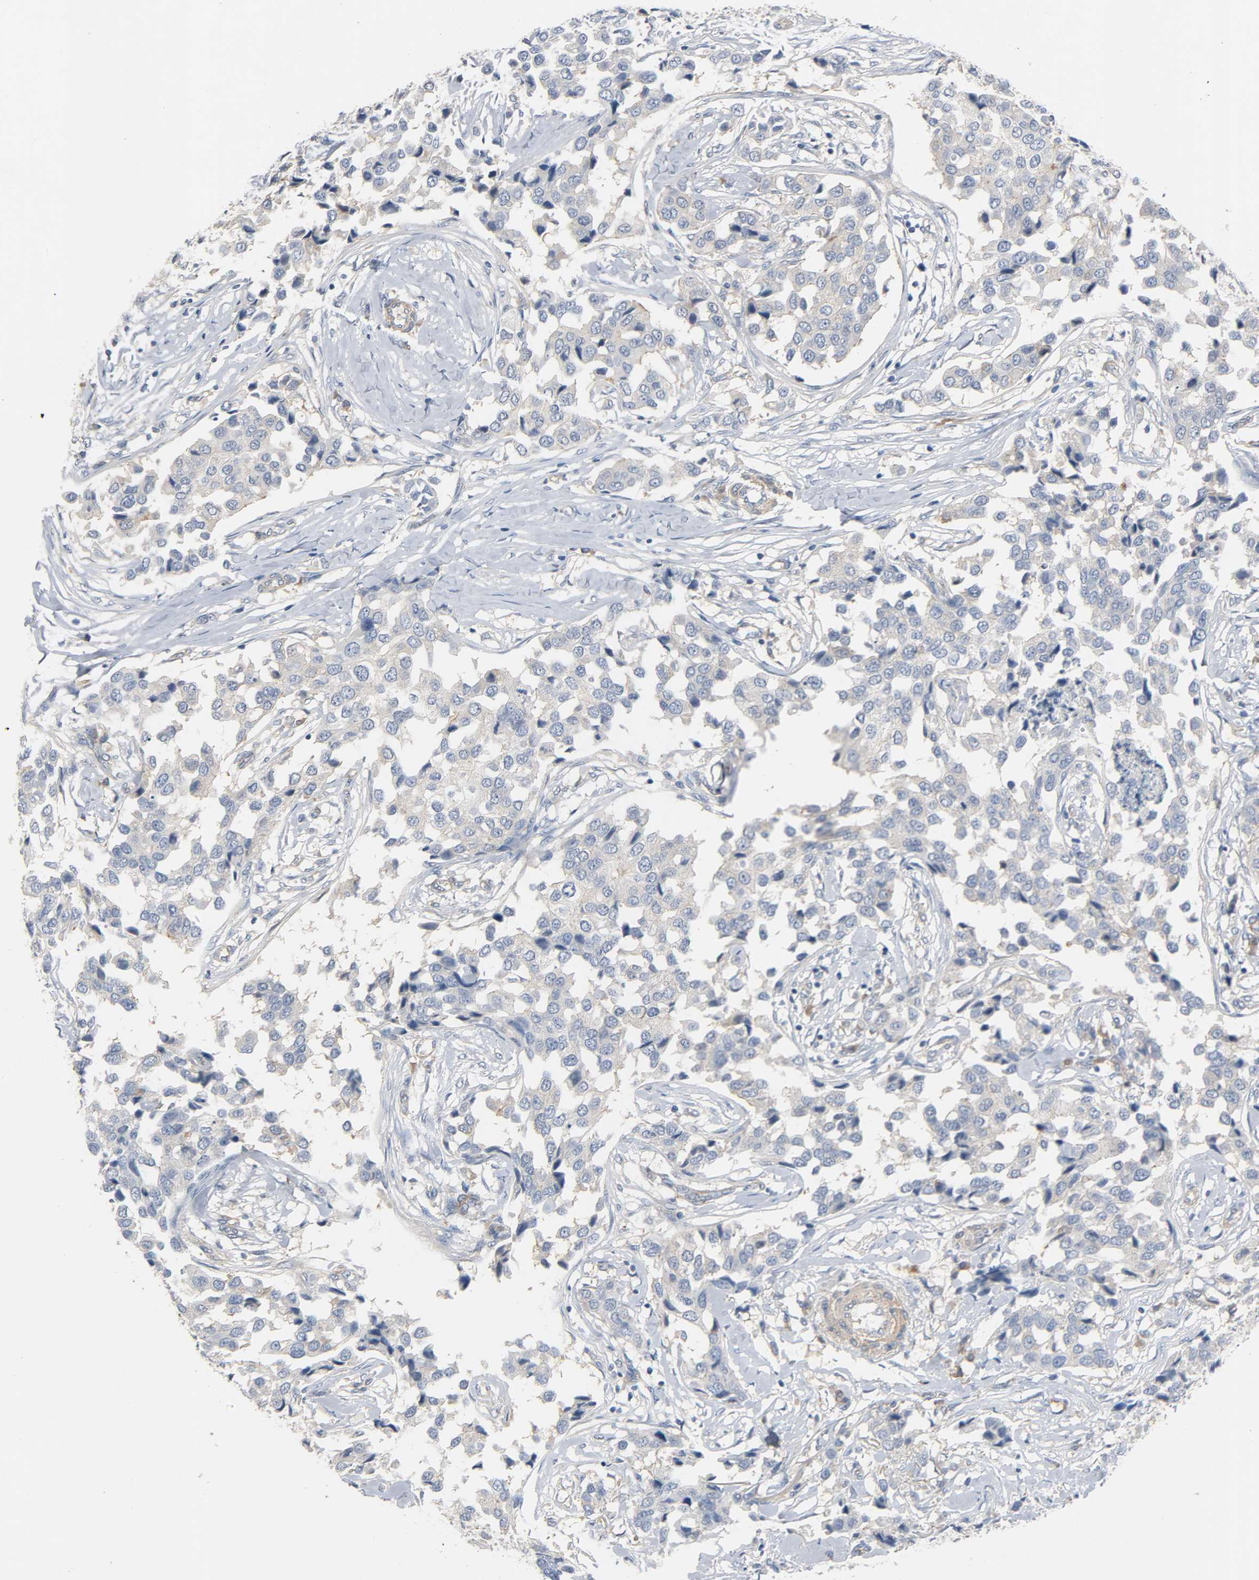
{"staining": {"intensity": "weak", "quantity": ">75%", "location": "cytoplasmic/membranous"}, "tissue": "breast cancer", "cell_type": "Tumor cells", "image_type": "cancer", "snomed": [{"axis": "morphology", "description": "Duct carcinoma"}, {"axis": "topography", "description": "Breast"}], "caption": "Breast cancer tissue demonstrates weak cytoplasmic/membranous positivity in approximately >75% of tumor cells", "gene": "ARPC1A", "patient": {"sex": "female", "age": 80}}